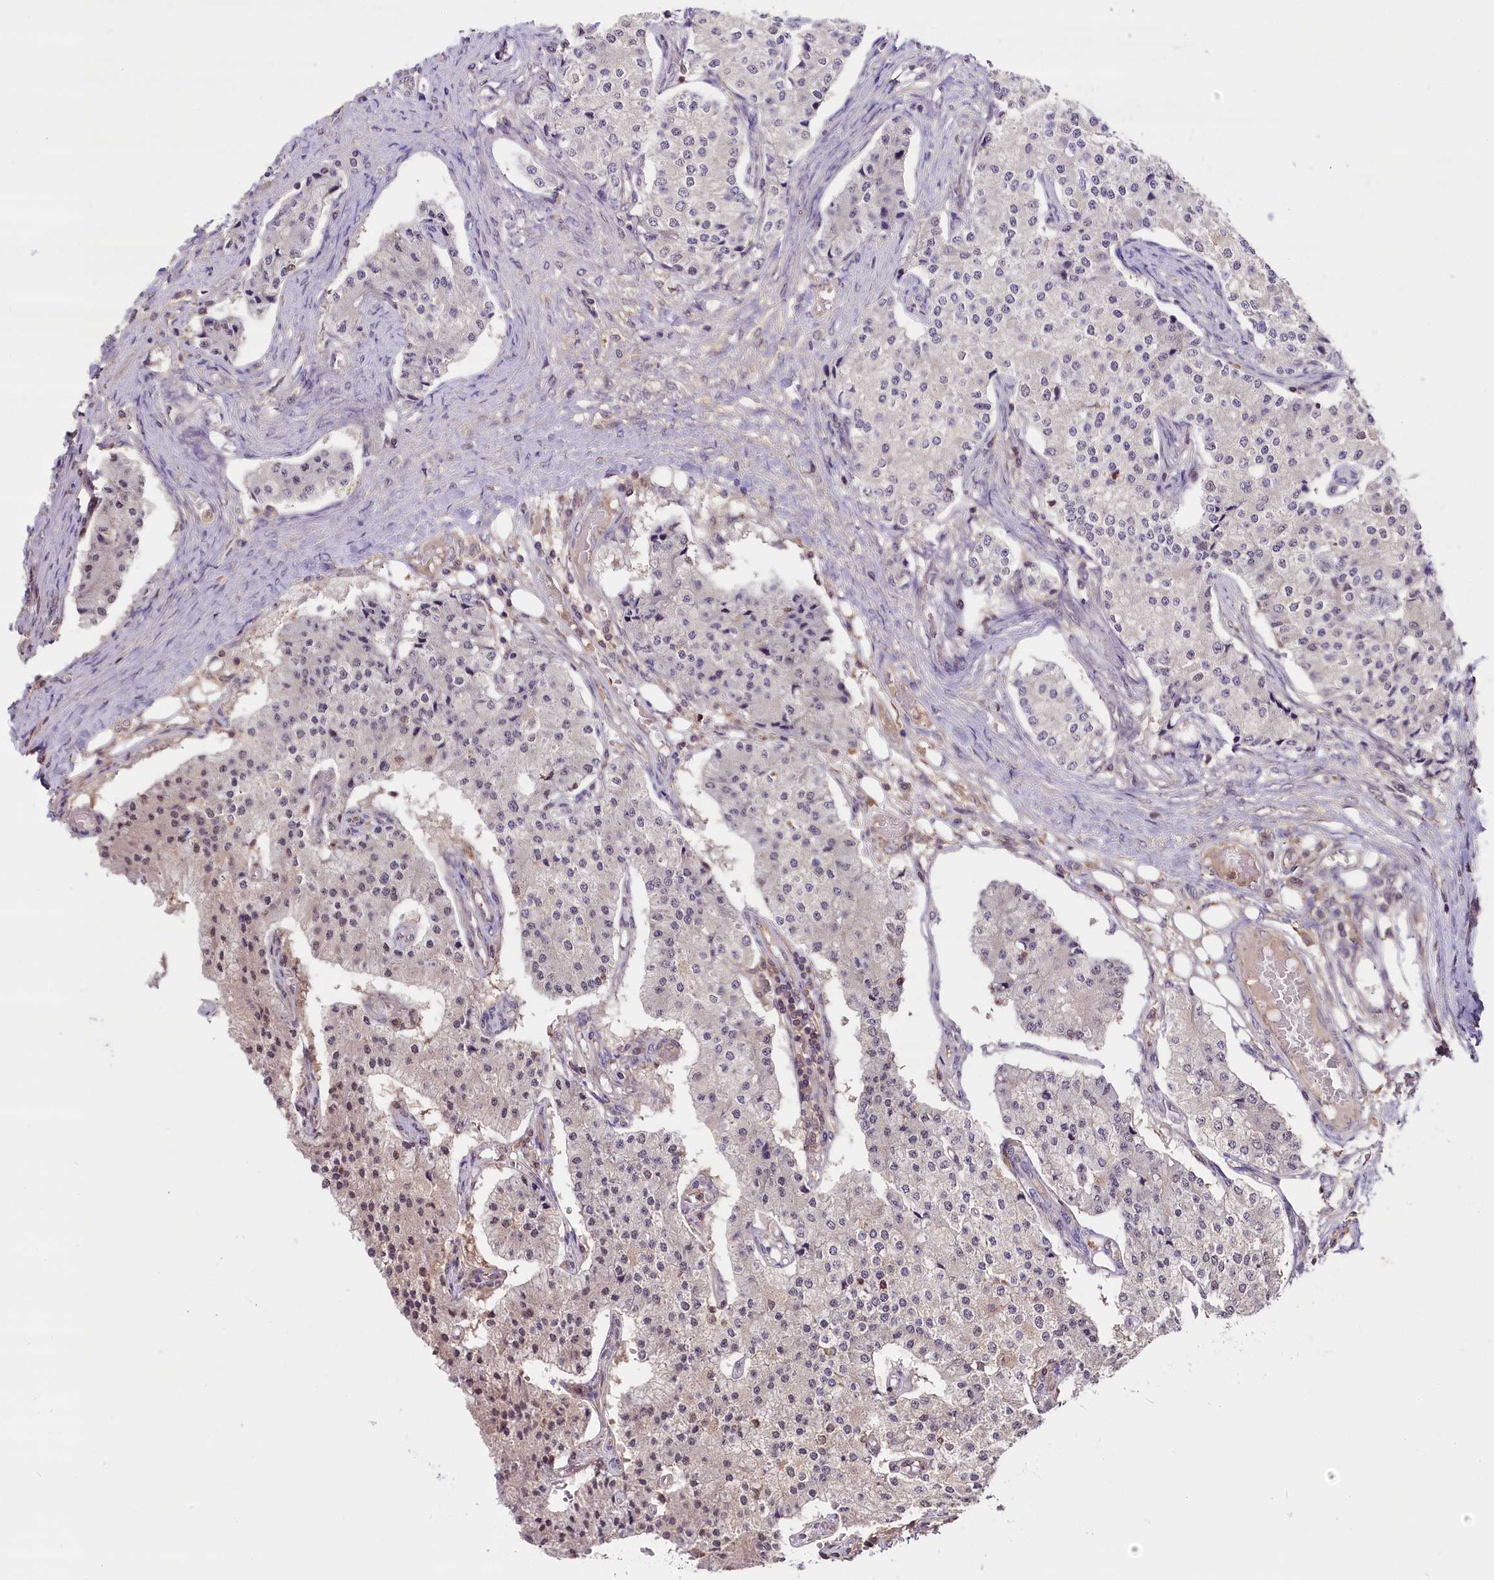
{"staining": {"intensity": "negative", "quantity": "none", "location": "none"}, "tissue": "carcinoid", "cell_type": "Tumor cells", "image_type": "cancer", "snomed": [{"axis": "morphology", "description": "Carcinoid, malignant, NOS"}, {"axis": "topography", "description": "Colon"}], "caption": "Tumor cells show no significant protein staining in malignant carcinoid.", "gene": "SKIDA1", "patient": {"sex": "female", "age": 52}}